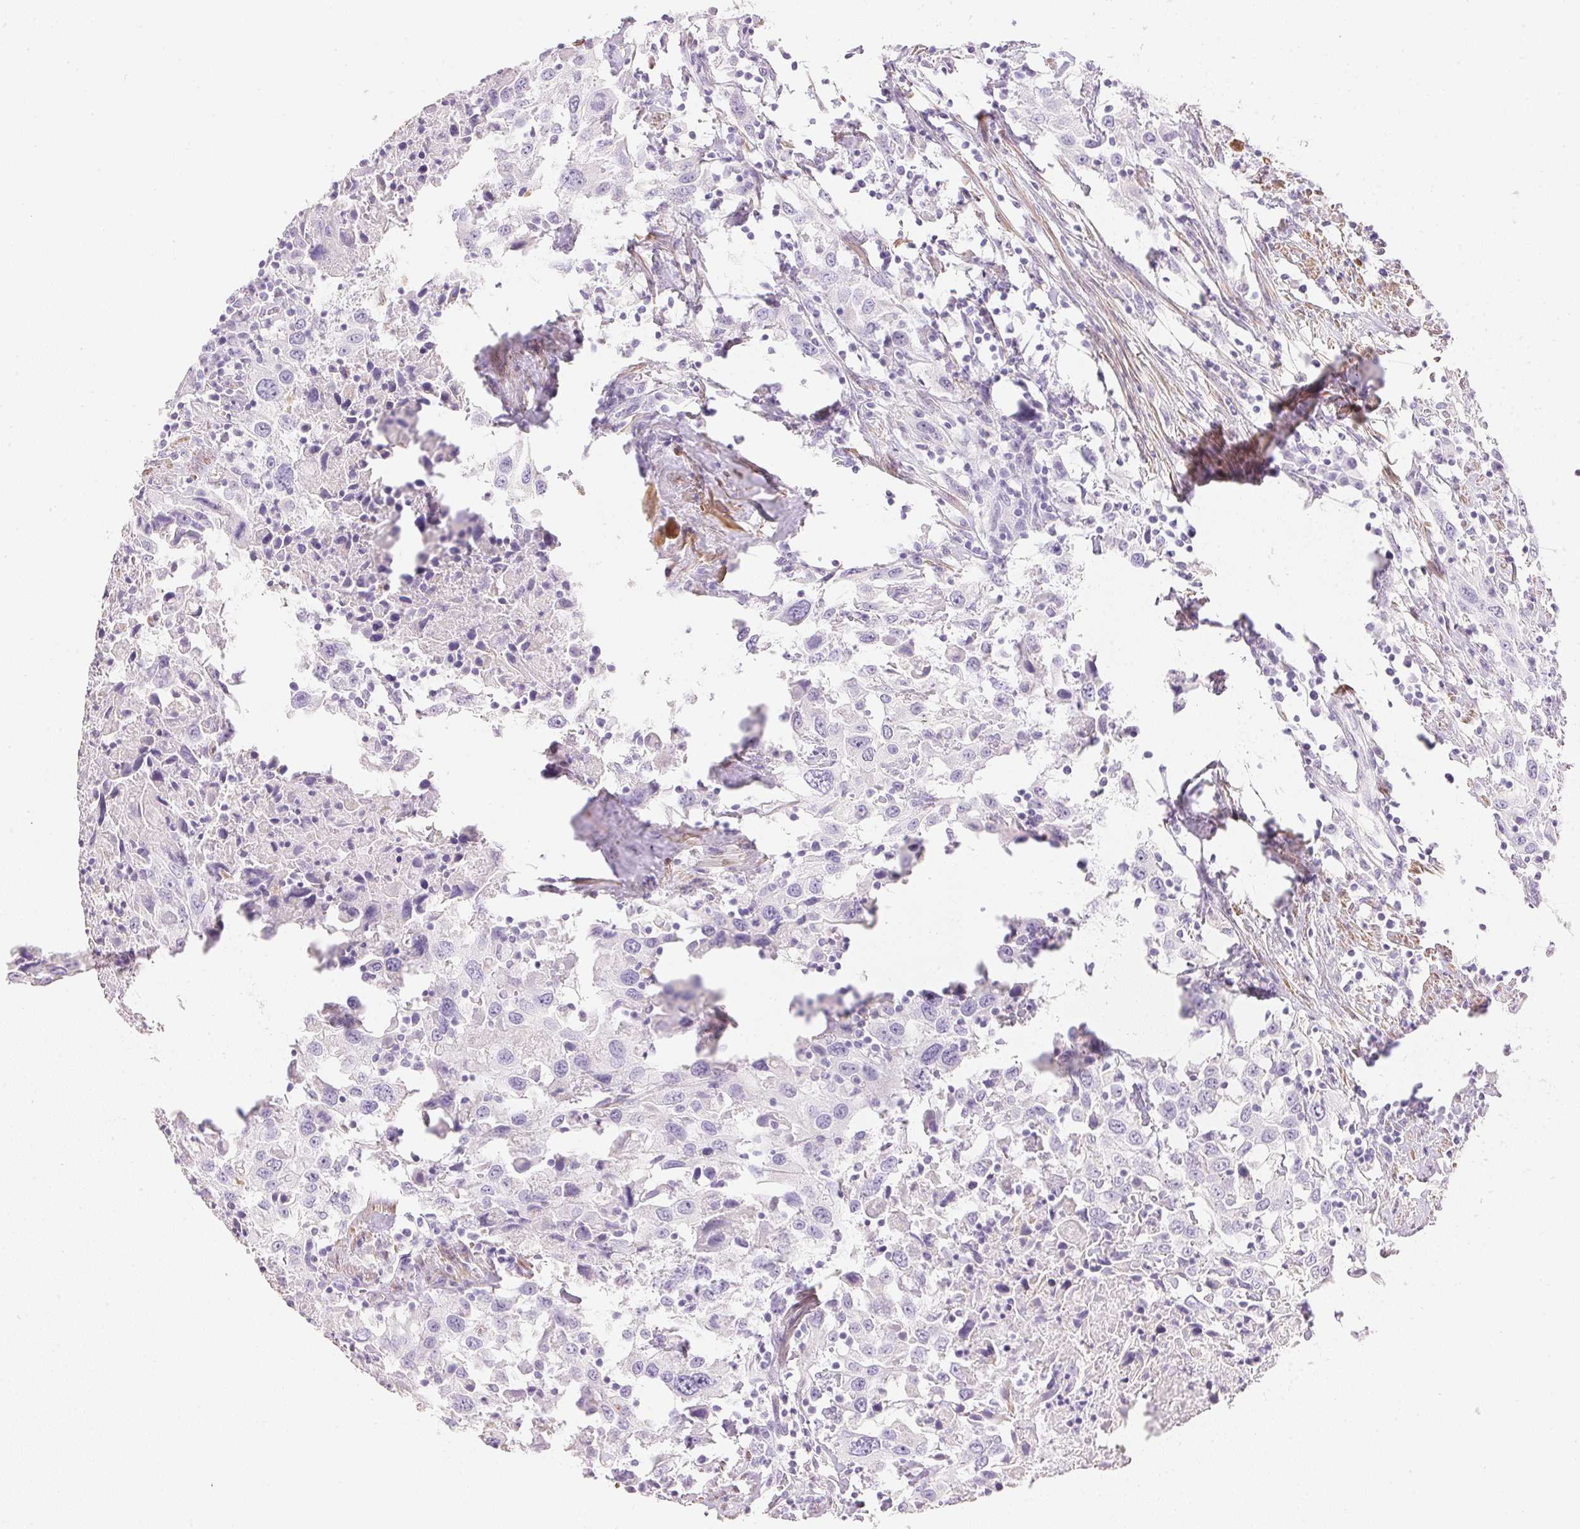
{"staining": {"intensity": "negative", "quantity": "none", "location": "none"}, "tissue": "urothelial cancer", "cell_type": "Tumor cells", "image_type": "cancer", "snomed": [{"axis": "morphology", "description": "Urothelial carcinoma, High grade"}, {"axis": "topography", "description": "Urinary bladder"}], "caption": "IHC image of neoplastic tissue: high-grade urothelial carcinoma stained with DAB (3,3'-diaminobenzidine) demonstrates no significant protein expression in tumor cells.", "gene": "KCNE2", "patient": {"sex": "male", "age": 61}}